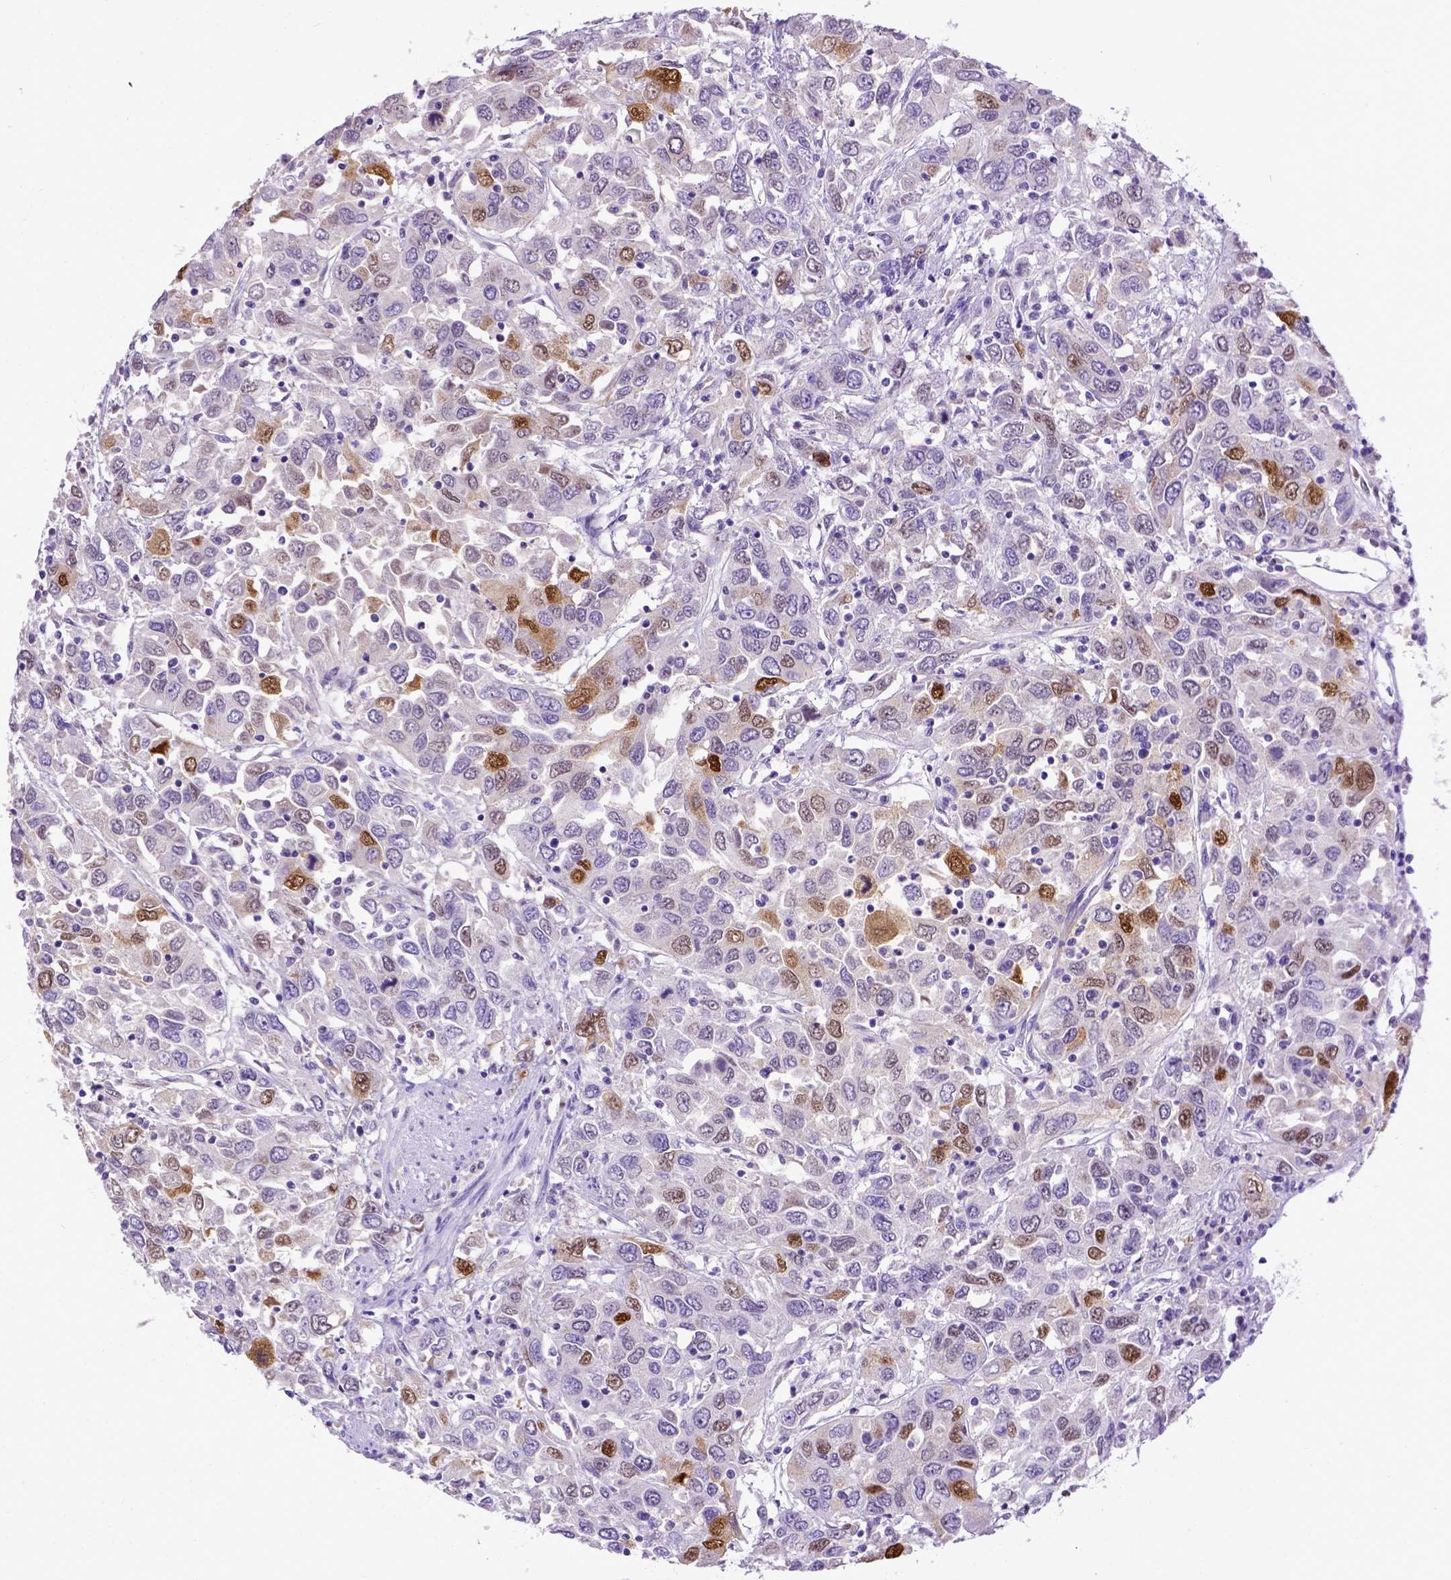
{"staining": {"intensity": "moderate", "quantity": "25%-75%", "location": "nuclear"}, "tissue": "urothelial cancer", "cell_type": "Tumor cells", "image_type": "cancer", "snomed": [{"axis": "morphology", "description": "Urothelial carcinoma, High grade"}, {"axis": "topography", "description": "Urinary bladder"}], "caption": "Immunohistochemistry (IHC) staining of urothelial cancer, which demonstrates medium levels of moderate nuclear positivity in approximately 25%-75% of tumor cells indicating moderate nuclear protein expression. The staining was performed using DAB (3,3'-diaminobenzidine) (brown) for protein detection and nuclei were counterstained in hematoxylin (blue).", "gene": "CDKN1A", "patient": {"sex": "male", "age": 76}}